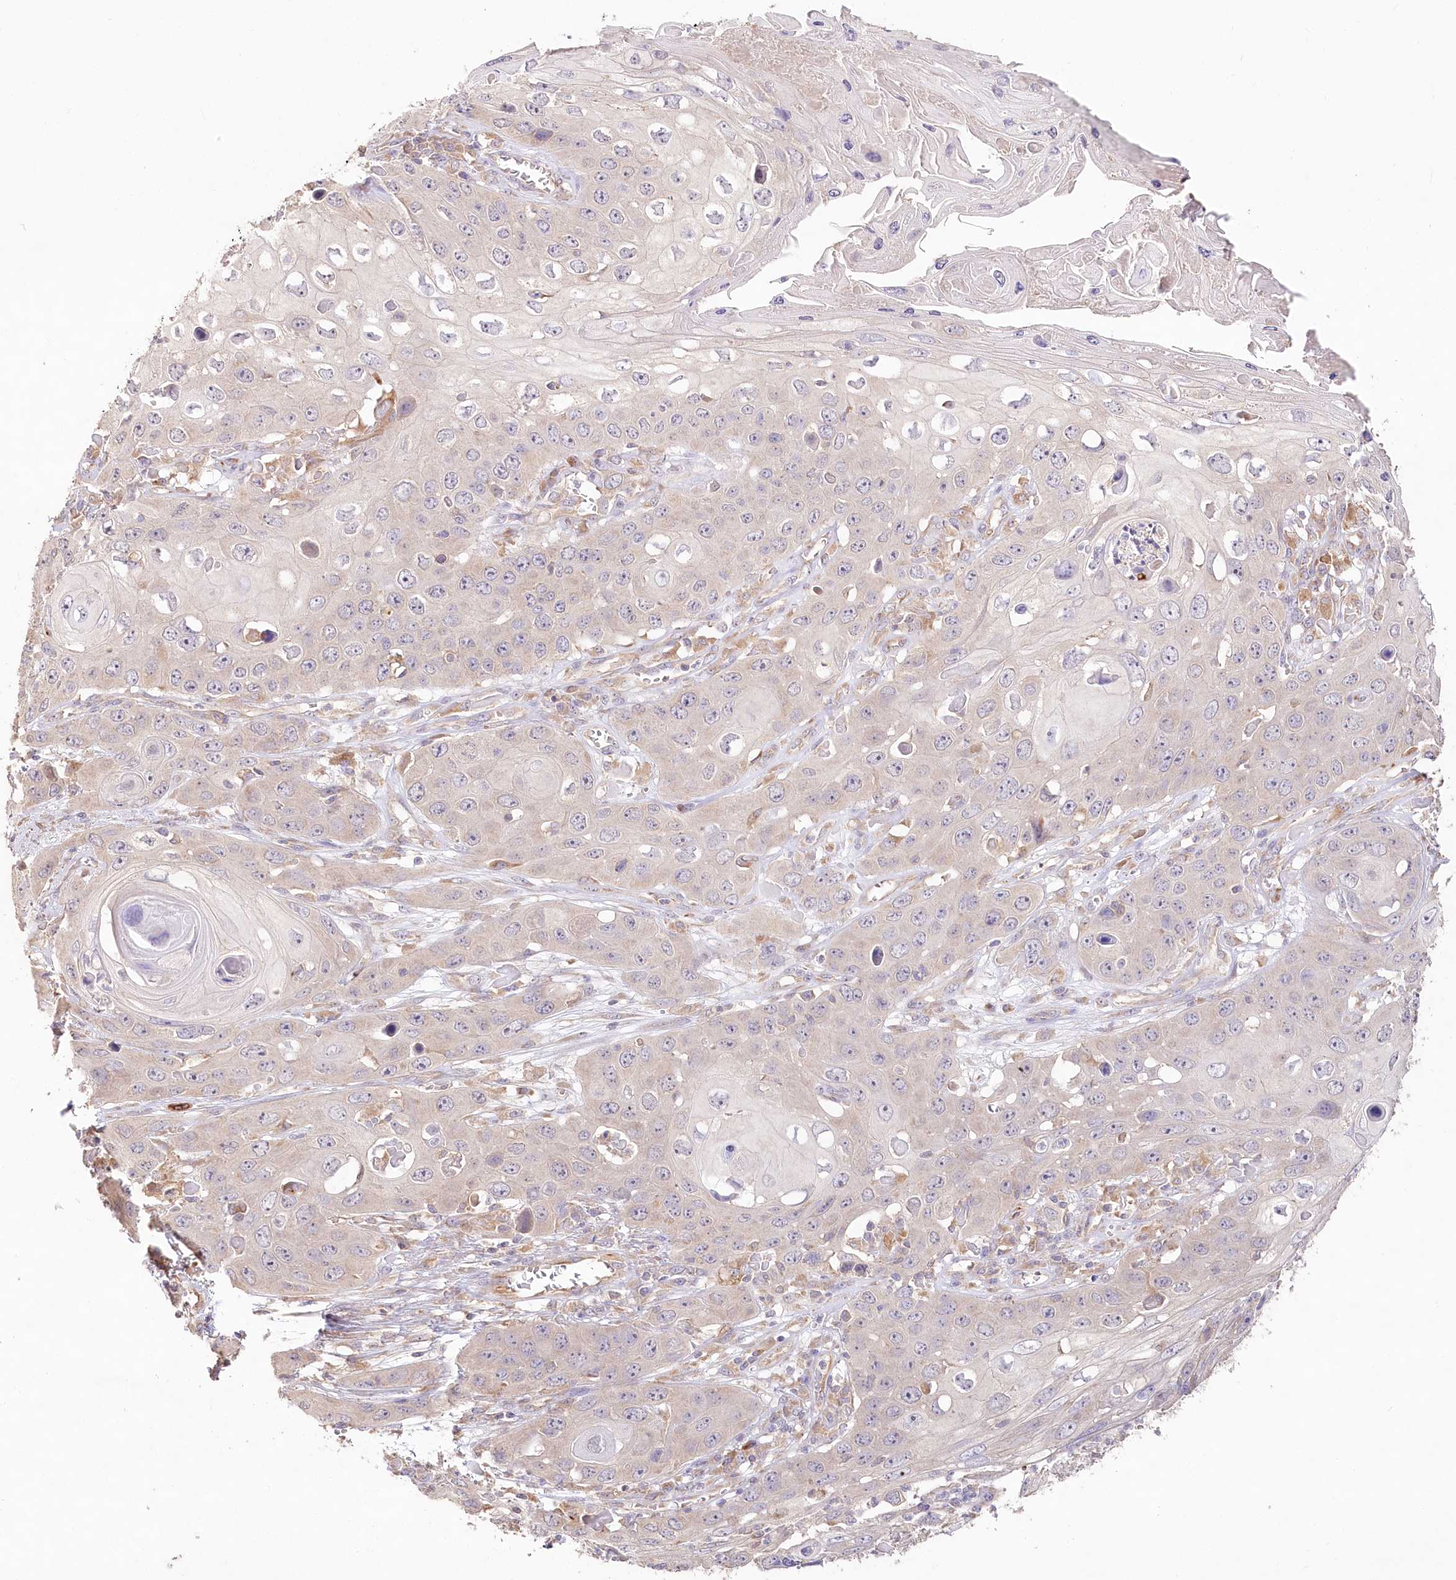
{"staining": {"intensity": "negative", "quantity": "none", "location": "none"}, "tissue": "skin cancer", "cell_type": "Tumor cells", "image_type": "cancer", "snomed": [{"axis": "morphology", "description": "Squamous cell carcinoma, NOS"}, {"axis": "topography", "description": "Skin"}], "caption": "Immunohistochemical staining of human skin squamous cell carcinoma shows no significant staining in tumor cells.", "gene": "DMXL1", "patient": {"sex": "male", "age": 55}}